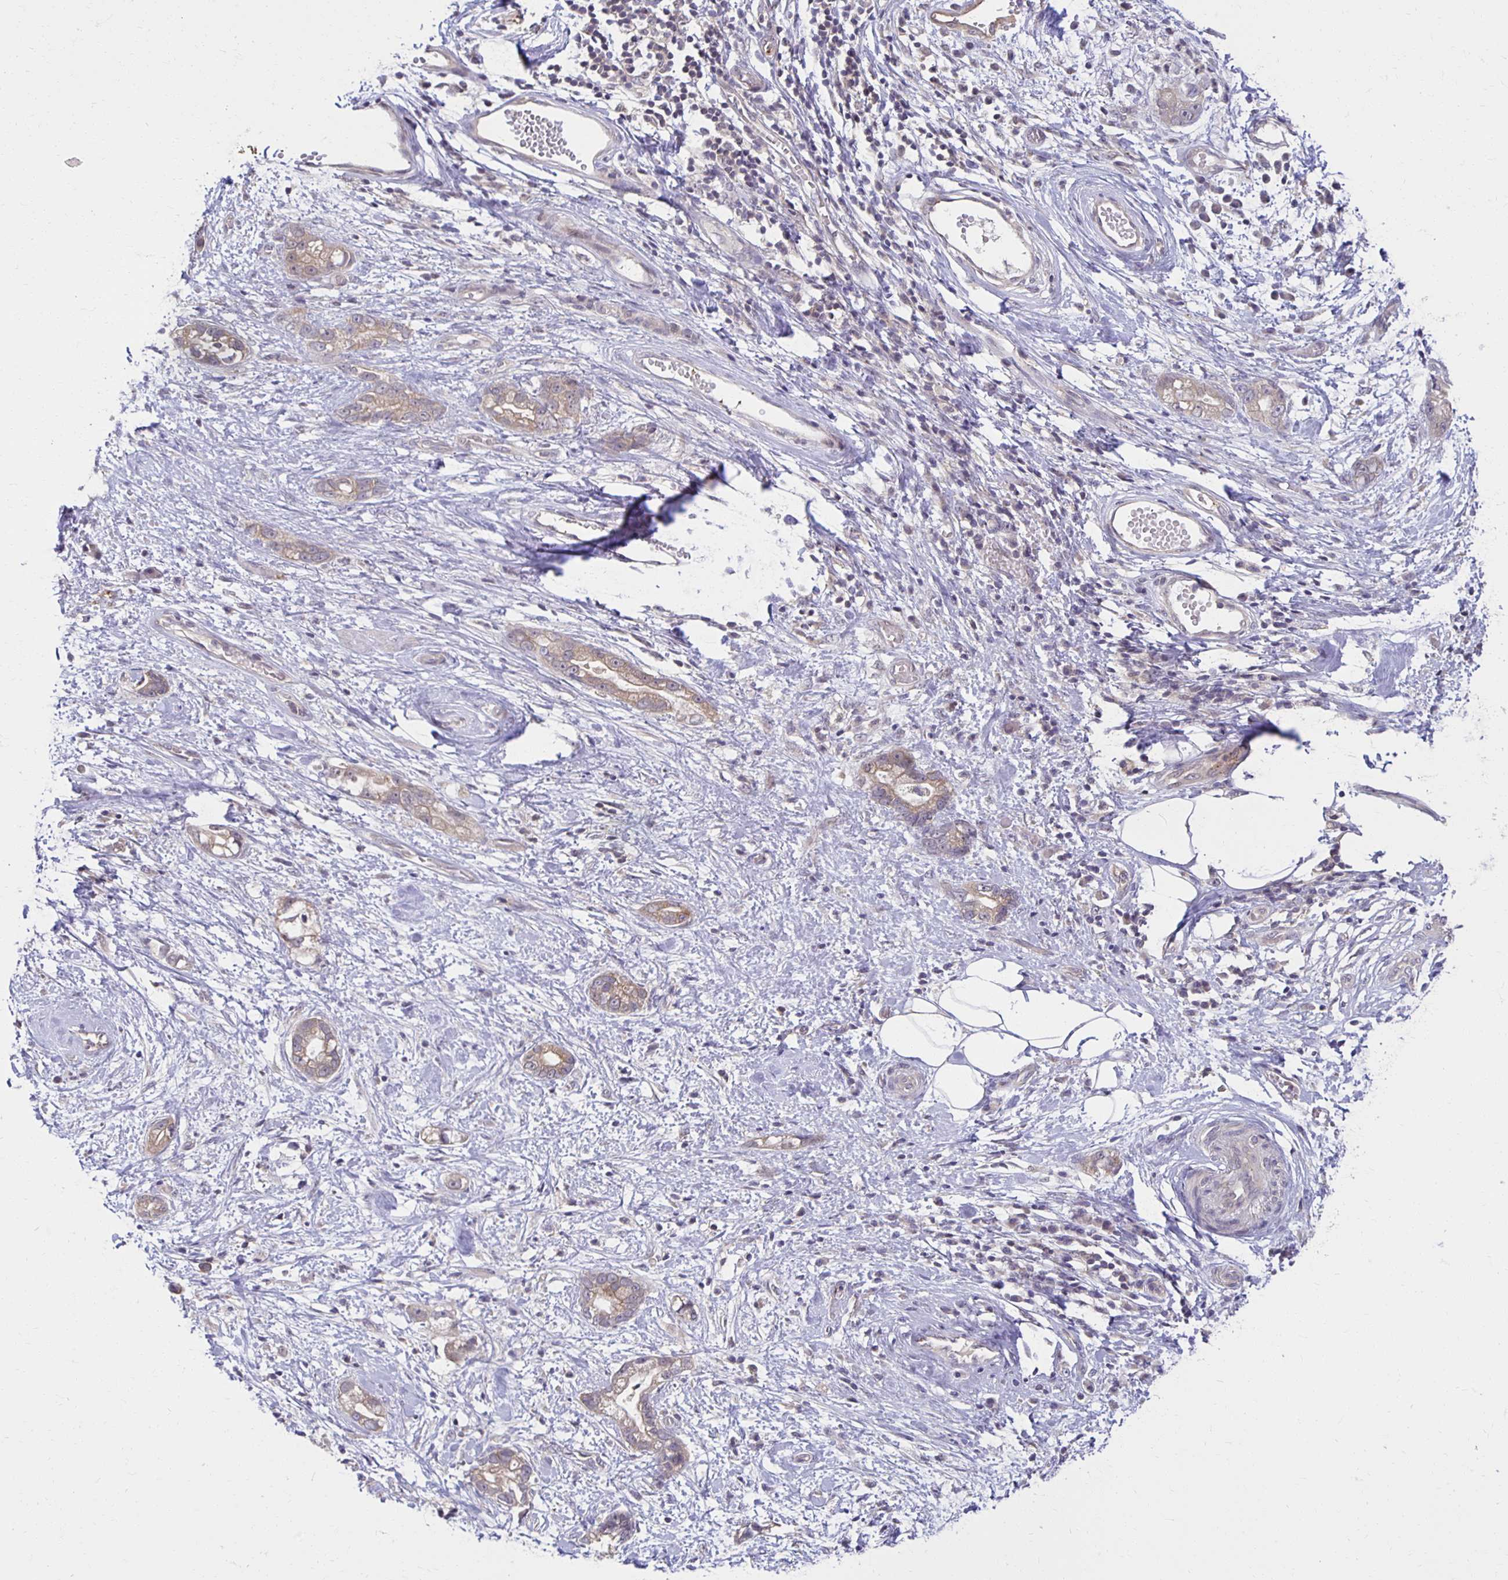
{"staining": {"intensity": "weak", "quantity": ">75%", "location": "cytoplasmic/membranous"}, "tissue": "stomach cancer", "cell_type": "Tumor cells", "image_type": "cancer", "snomed": [{"axis": "morphology", "description": "Adenocarcinoma, NOS"}, {"axis": "topography", "description": "Stomach"}], "caption": "A photomicrograph showing weak cytoplasmic/membranous staining in about >75% of tumor cells in adenocarcinoma (stomach), as visualized by brown immunohistochemical staining.", "gene": "MIEN1", "patient": {"sex": "male", "age": 55}}